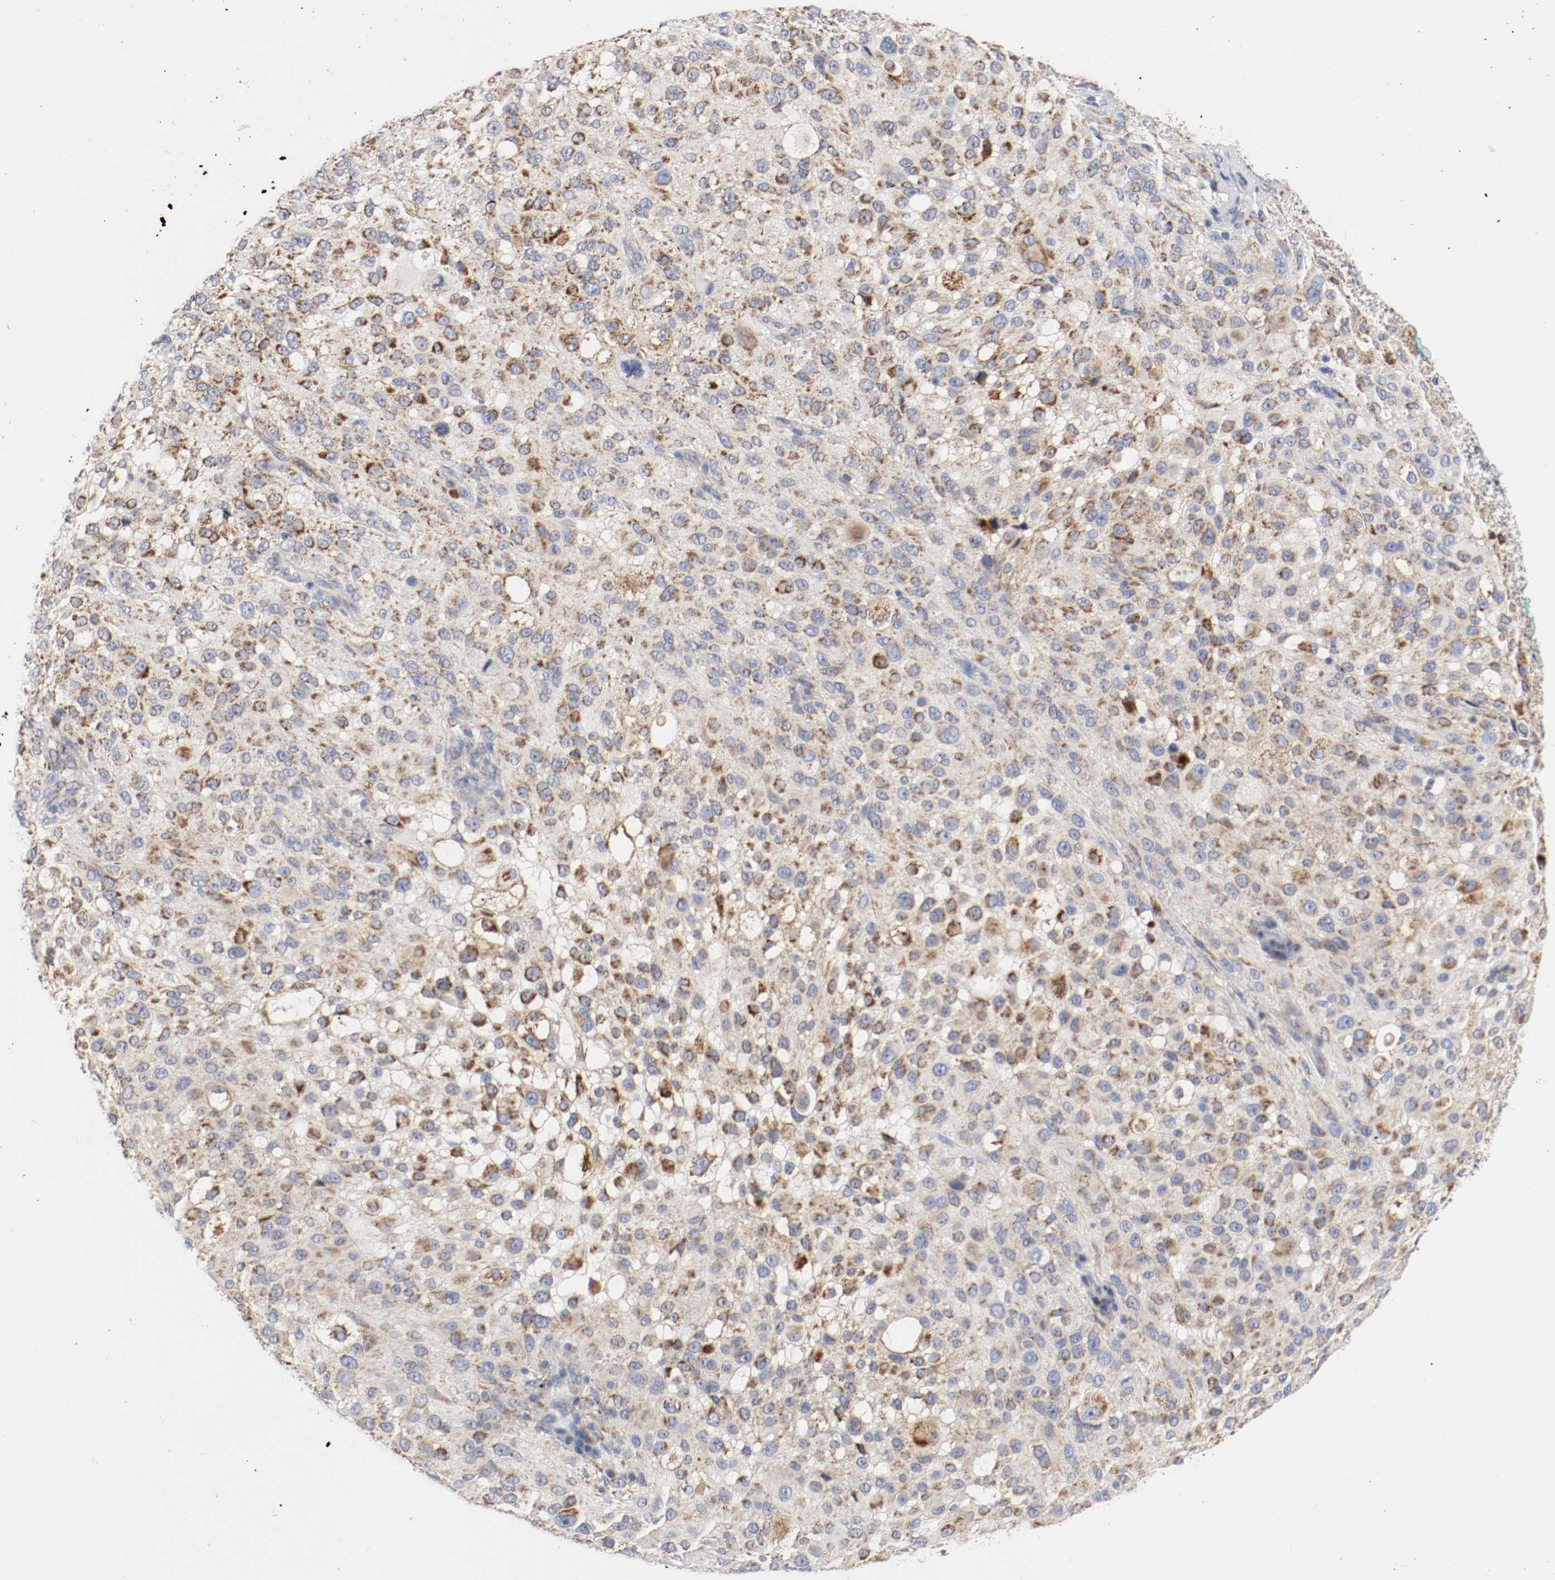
{"staining": {"intensity": "moderate", "quantity": ">75%", "location": "cytoplasmic/membranous"}, "tissue": "melanoma", "cell_type": "Tumor cells", "image_type": "cancer", "snomed": [{"axis": "morphology", "description": "Necrosis, NOS"}, {"axis": "morphology", "description": "Malignant melanoma, NOS"}, {"axis": "topography", "description": "Skin"}], "caption": "Brown immunohistochemical staining in human melanoma exhibits moderate cytoplasmic/membranous staining in about >75% of tumor cells.", "gene": "AFG3L2", "patient": {"sex": "female", "age": 87}}